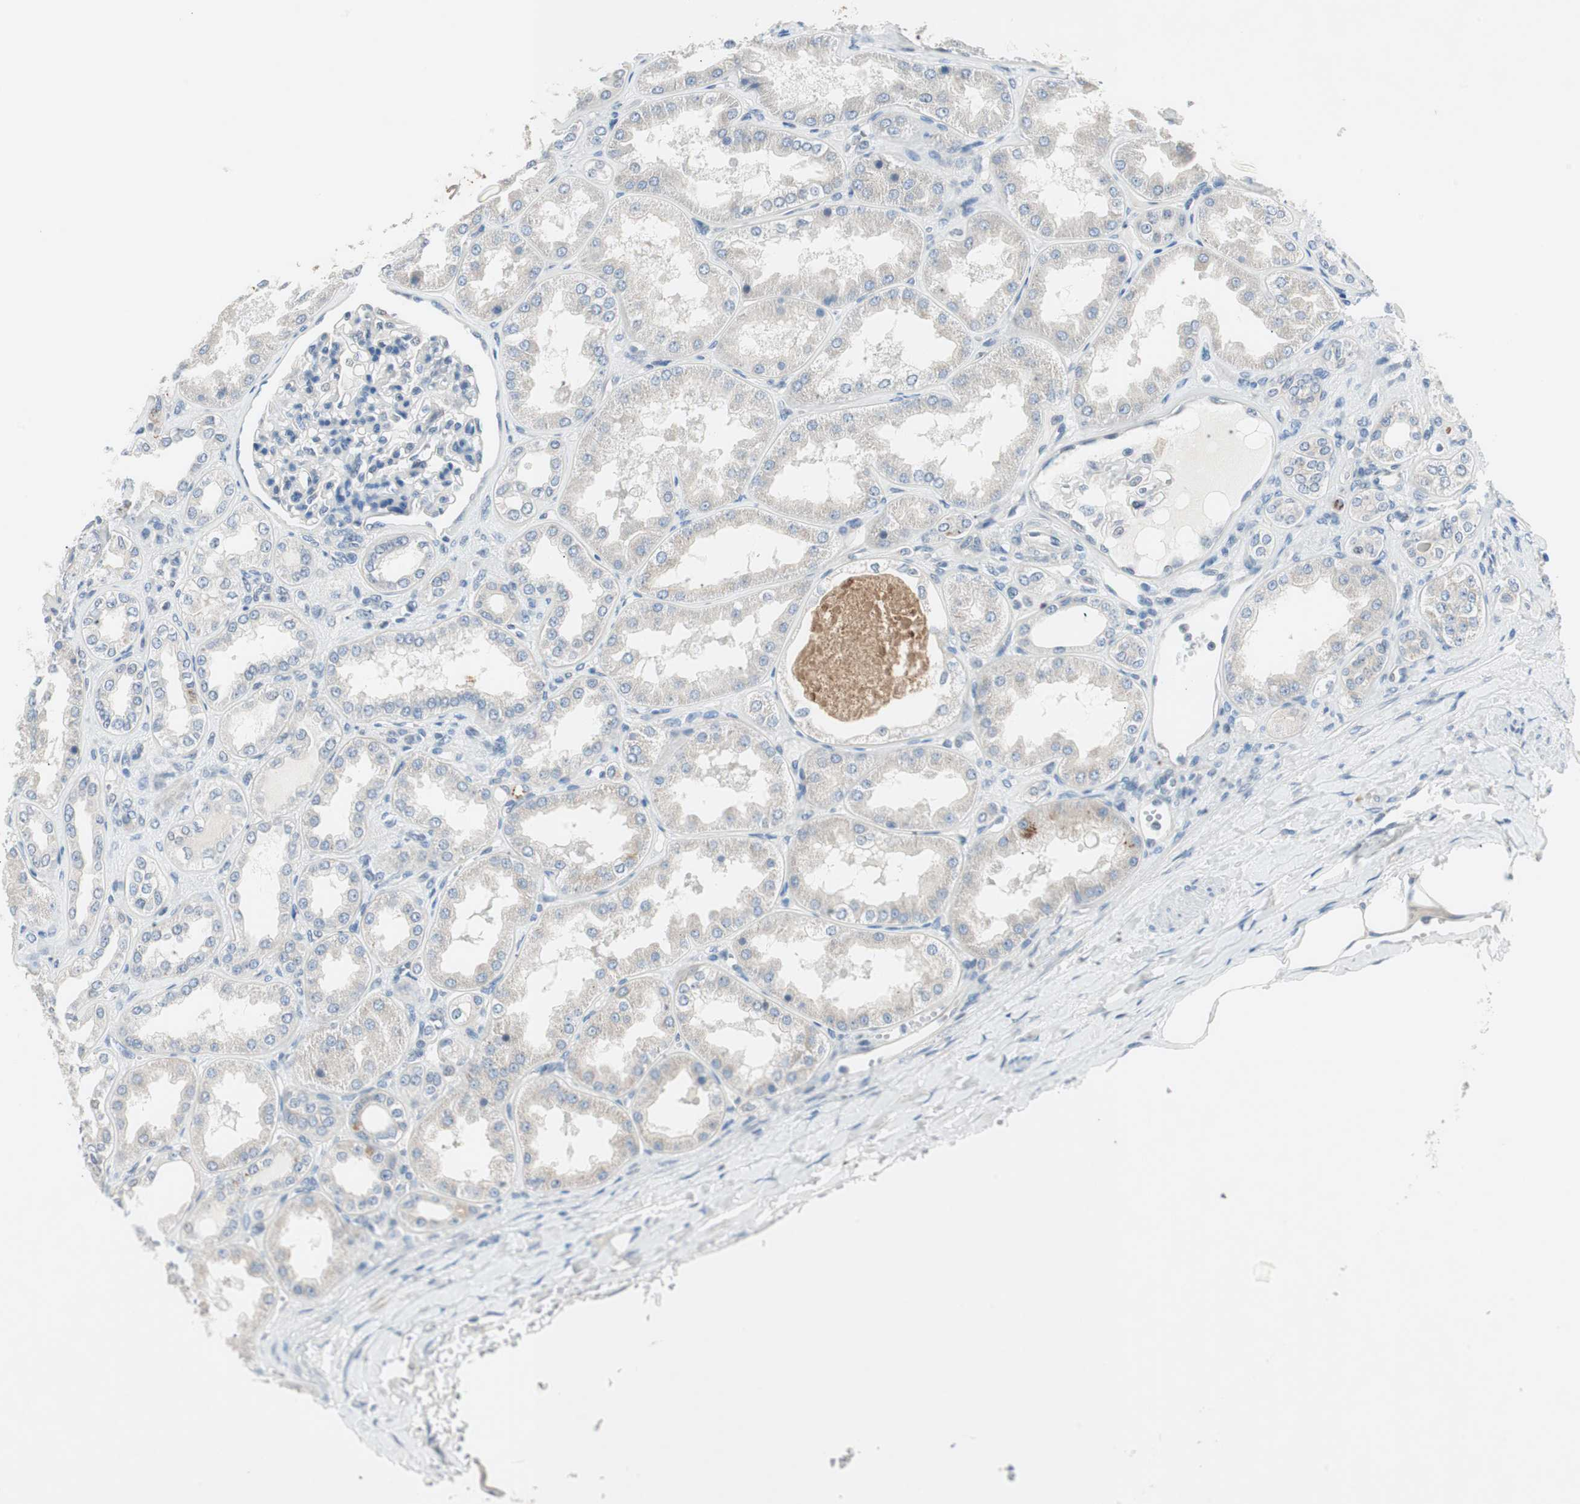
{"staining": {"intensity": "negative", "quantity": "none", "location": "none"}, "tissue": "kidney", "cell_type": "Cells in glomeruli", "image_type": "normal", "snomed": [{"axis": "morphology", "description": "Normal tissue, NOS"}, {"axis": "topography", "description": "Kidney"}], "caption": "Immunohistochemical staining of normal human kidney reveals no significant staining in cells in glomeruli.", "gene": "ITGB4", "patient": {"sex": "female", "age": 56}}